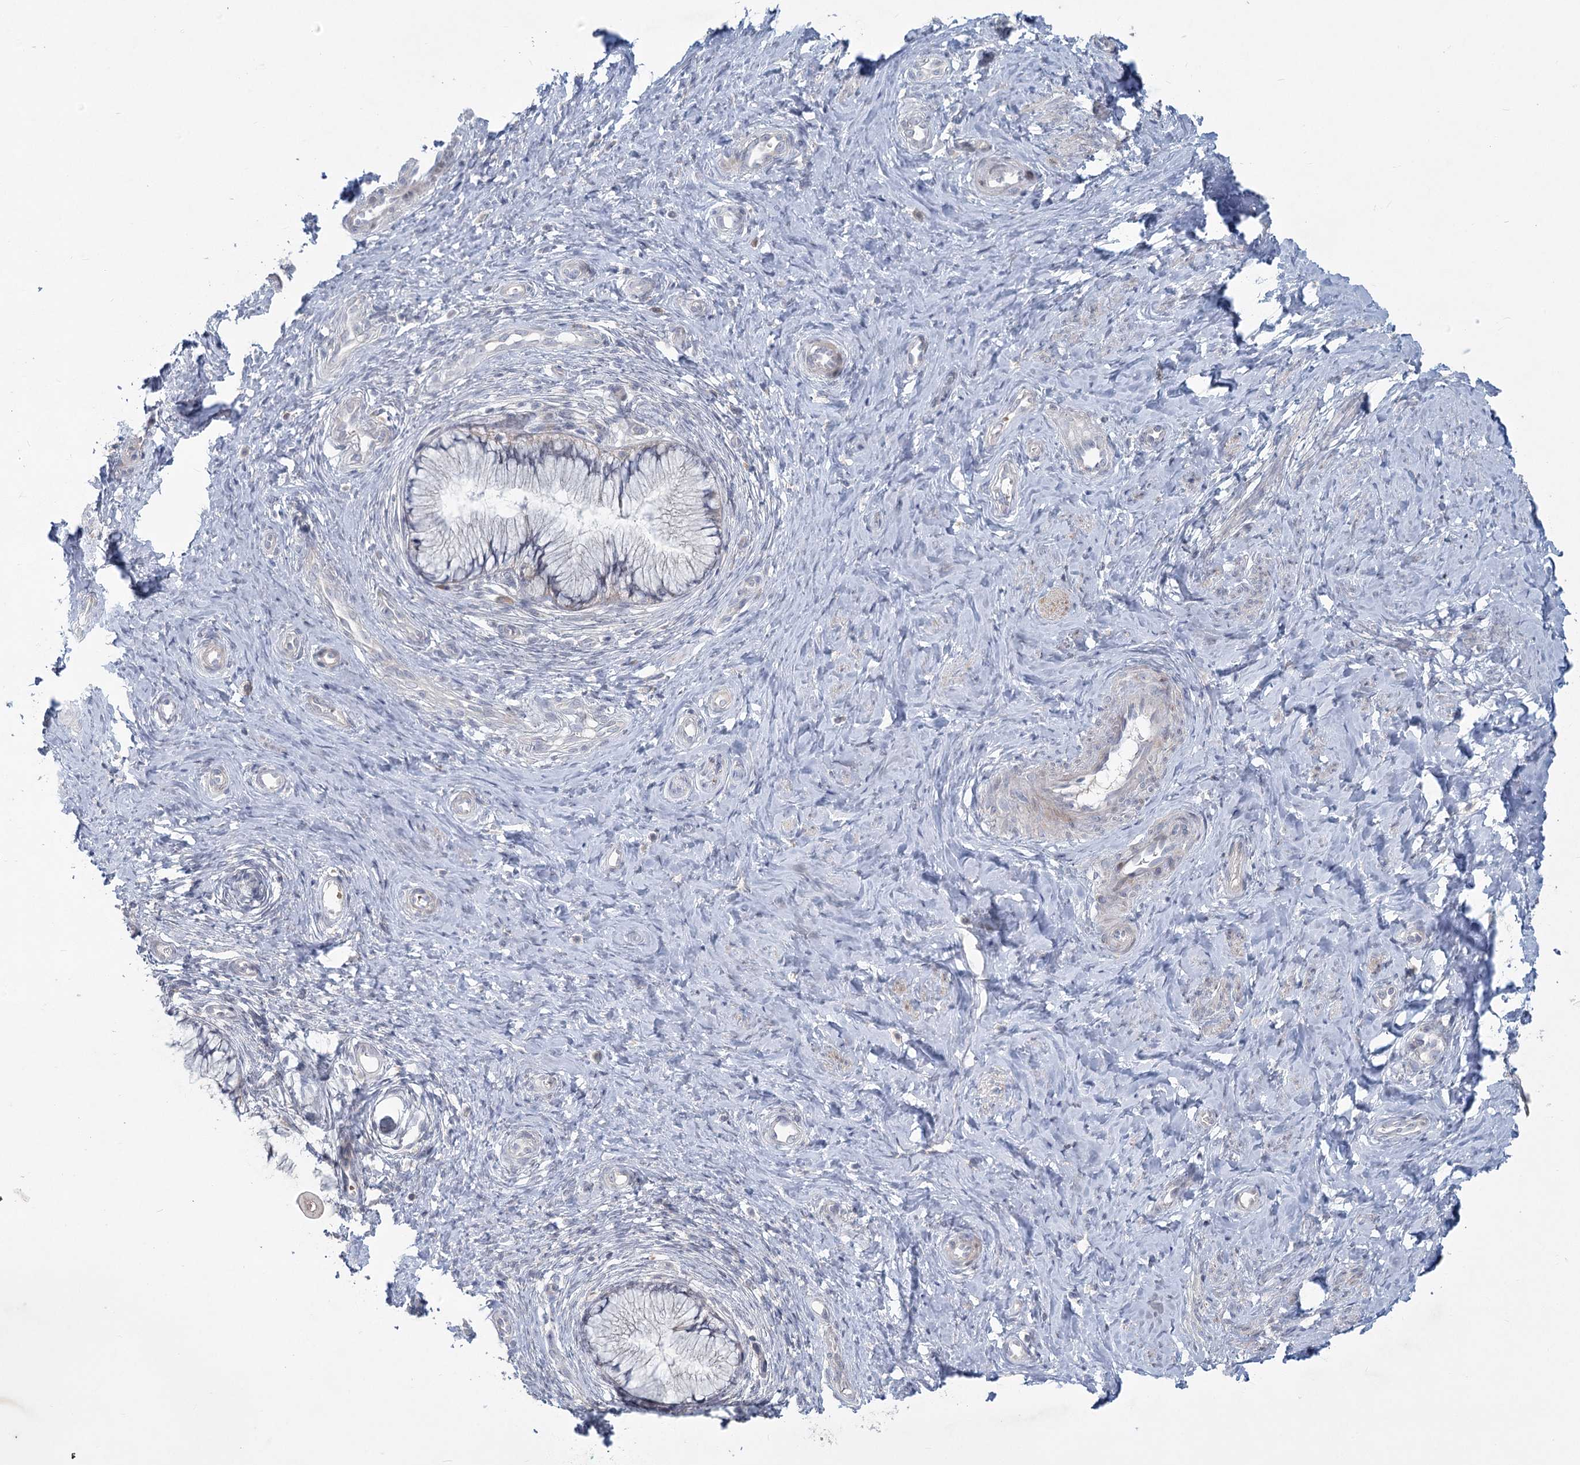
{"staining": {"intensity": "negative", "quantity": "none", "location": "none"}, "tissue": "cervix", "cell_type": "Glandular cells", "image_type": "normal", "snomed": [{"axis": "morphology", "description": "Normal tissue, NOS"}, {"axis": "topography", "description": "Cervix"}], "caption": "Glandular cells are negative for brown protein staining in normal cervix. (DAB immunohistochemistry visualized using brightfield microscopy, high magnification).", "gene": "PLA2G12A", "patient": {"sex": "female", "age": 36}}